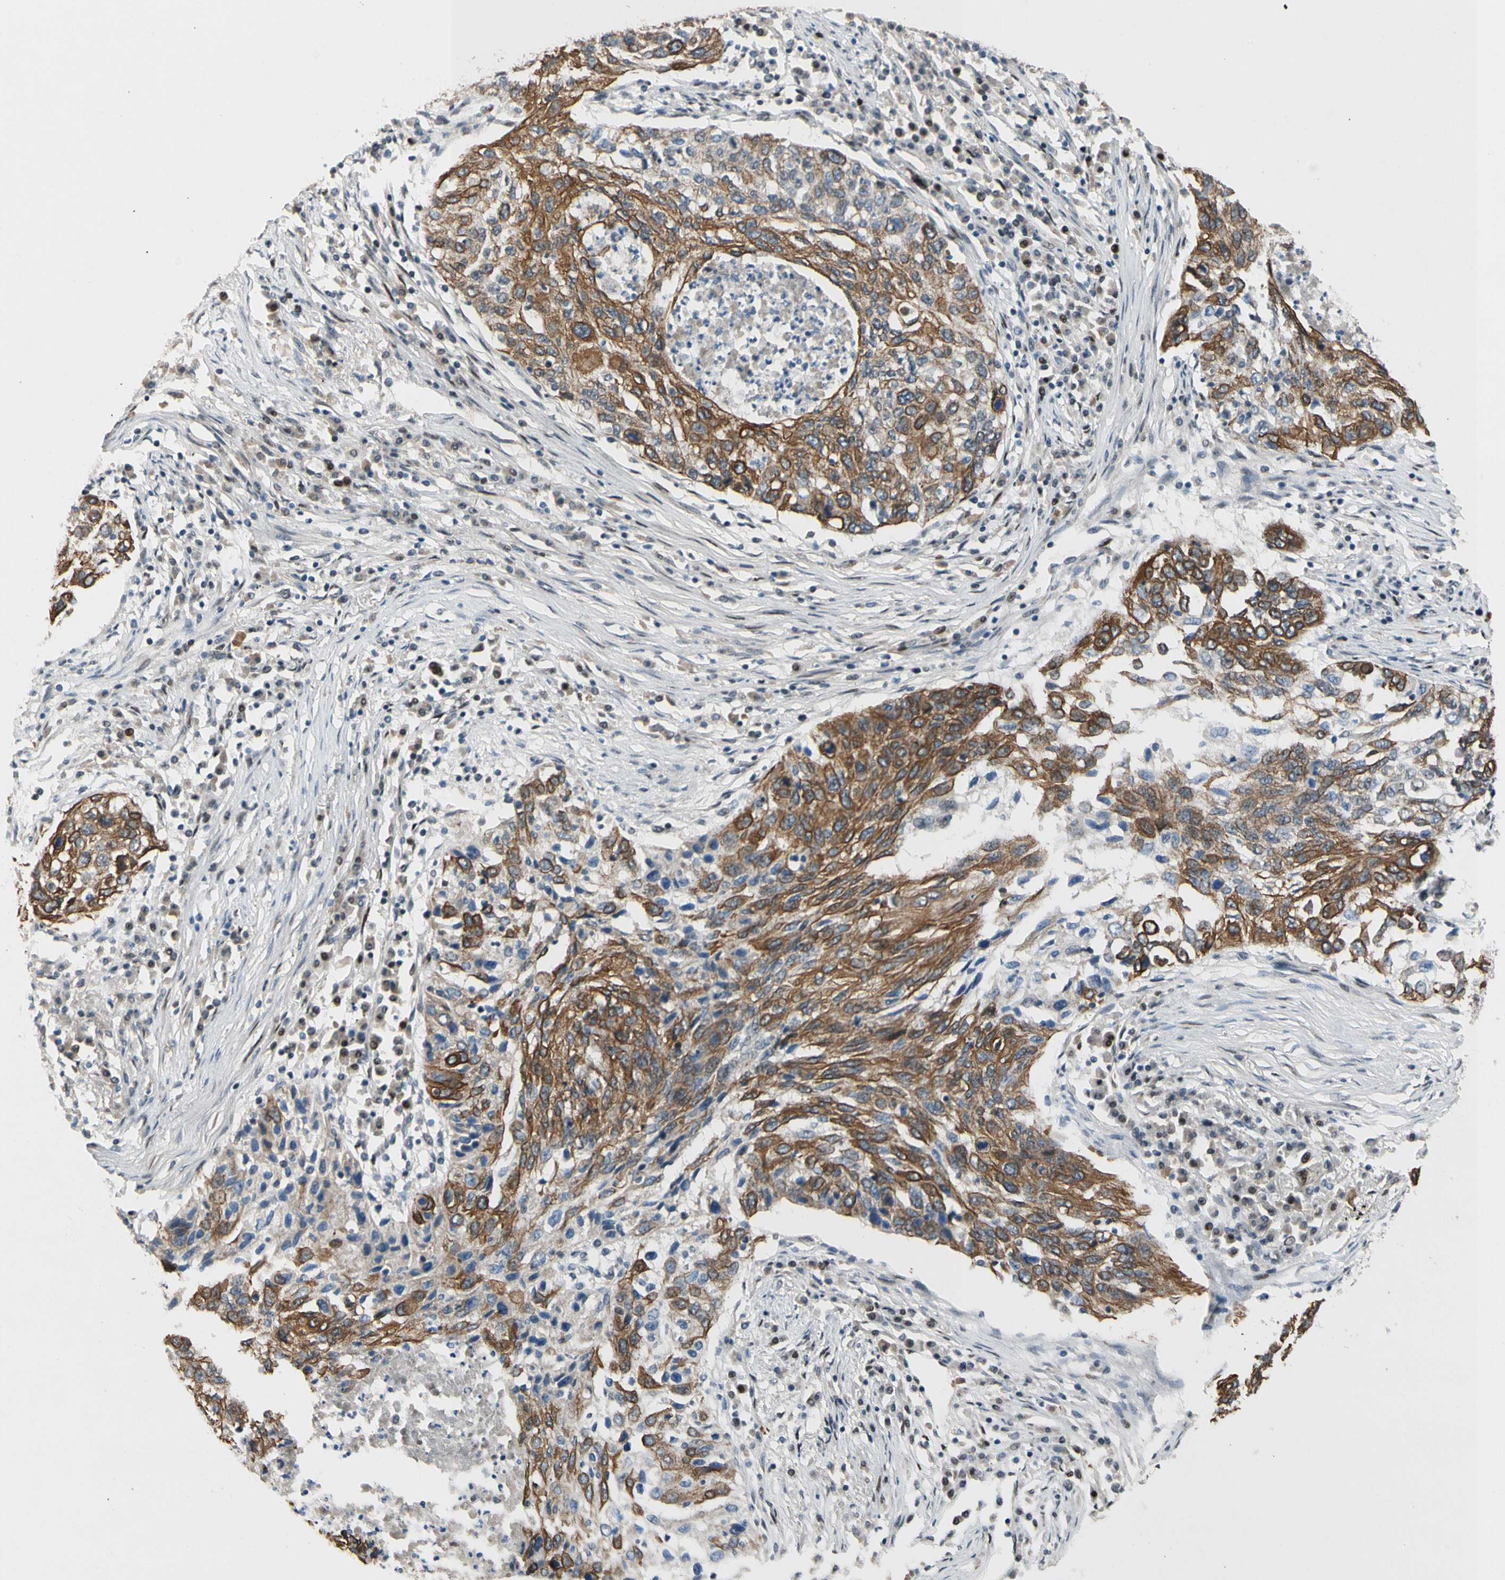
{"staining": {"intensity": "moderate", "quantity": ">75%", "location": "cytoplasmic/membranous"}, "tissue": "lung cancer", "cell_type": "Tumor cells", "image_type": "cancer", "snomed": [{"axis": "morphology", "description": "Squamous cell carcinoma, NOS"}, {"axis": "topography", "description": "Lung"}], "caption": "Immunohistochemistry (IHC) (DAB) staining of human lung squamous cell carcinoma exhibits moderate cytoplasmic/membranous protein expression in about >75% of tumor cells.", "gene": "ZNF184", "patient": {"sex": "female", "age": 63}}